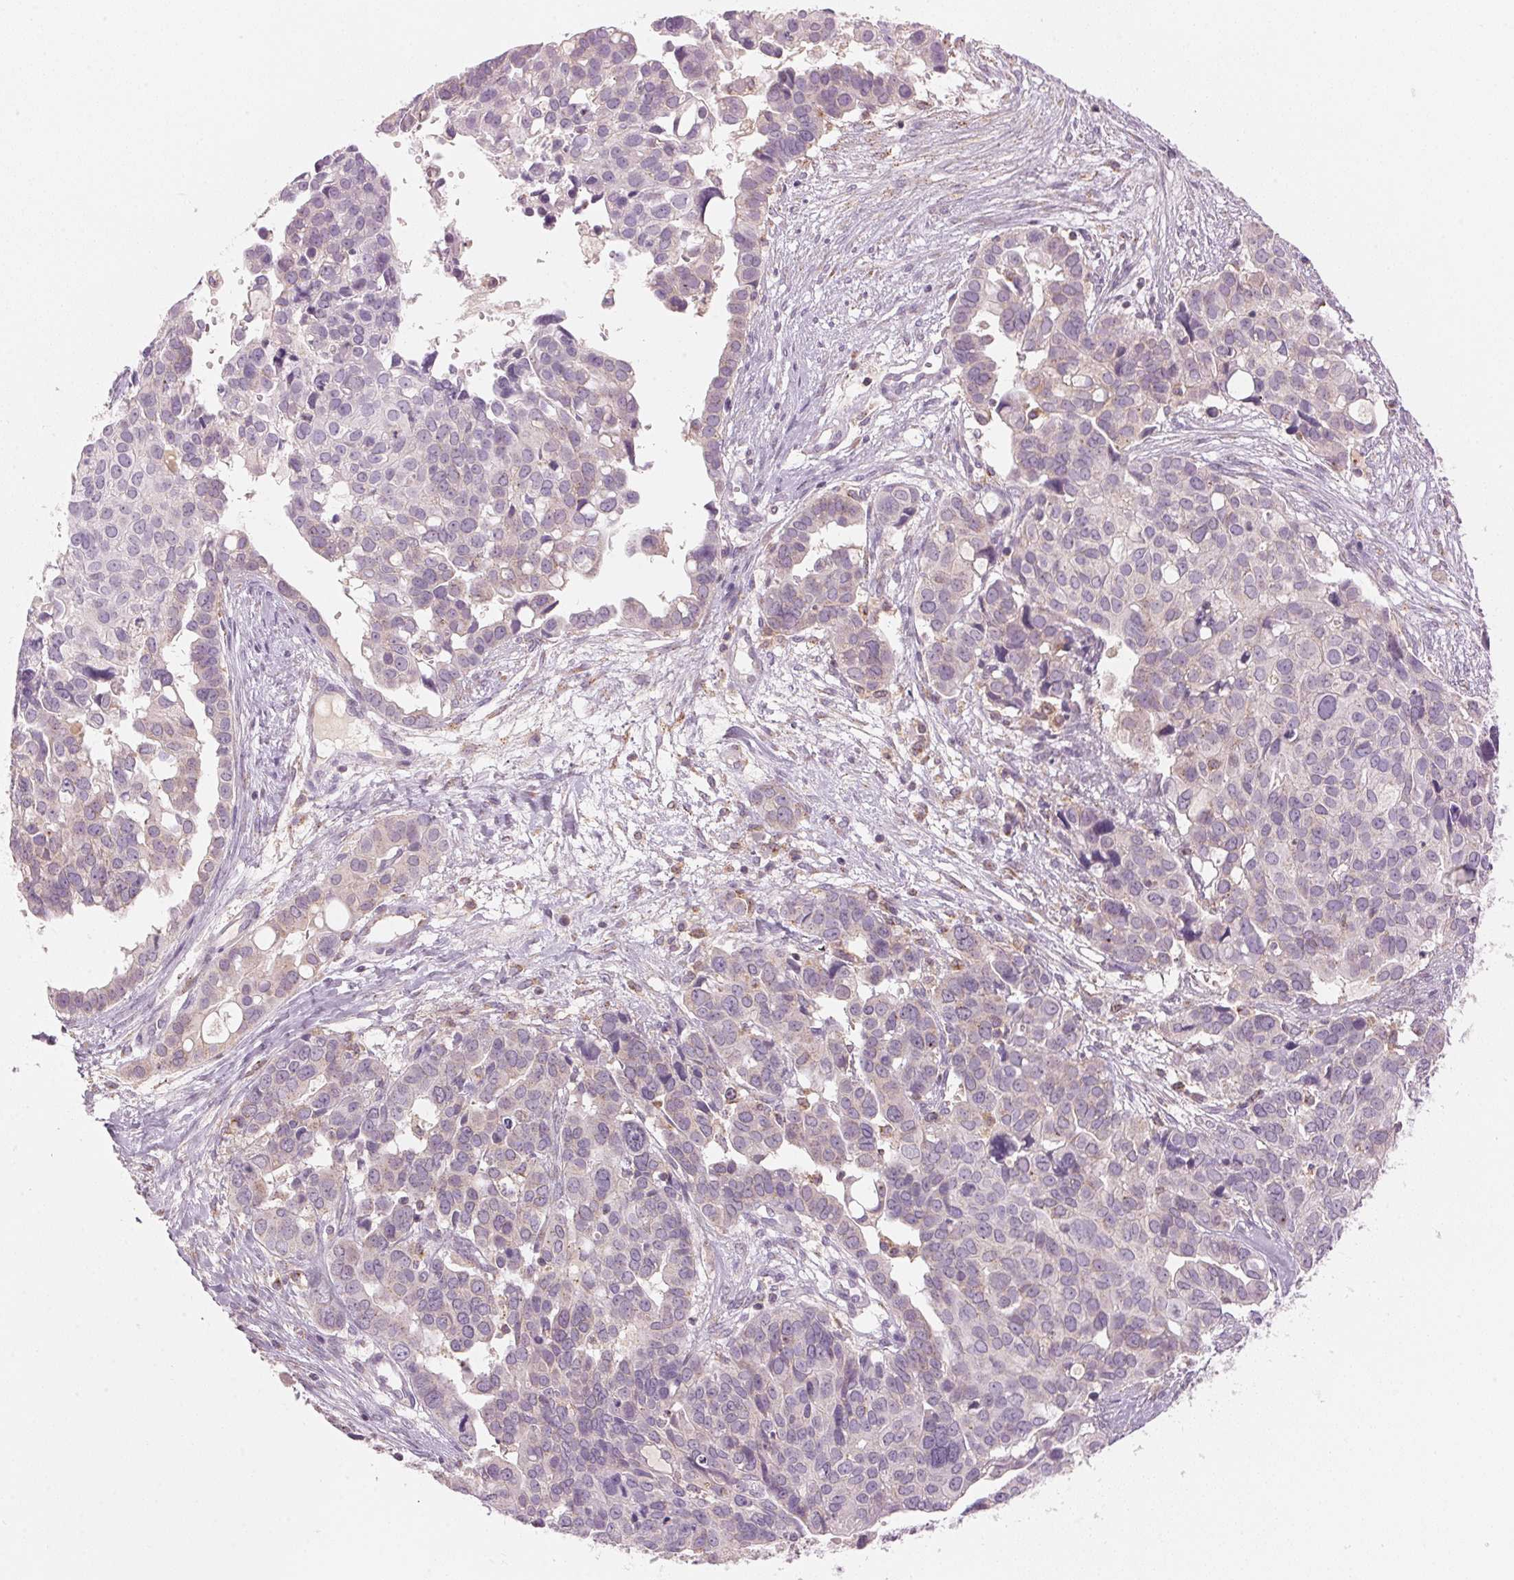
{"staining": {"intensity": "negative", "quantity": "none", "location": "none"}, "tissue": "ovarian cancer", "cell_type": "Tumor cells", "image_type": "cancer", "snomed": [{"axis": "morphology", "description": "Carcinoma, endometroid"}, {"axis": "topography", "description": "Ovary"}], "caption": "The immunohistochemistry (IHC) micrograph has no significant expression in tumor cells of ovarian endometroid carcinoma tissue.", "gene": "HOXB13", "patient": {"sex": "female", "age": 78}}